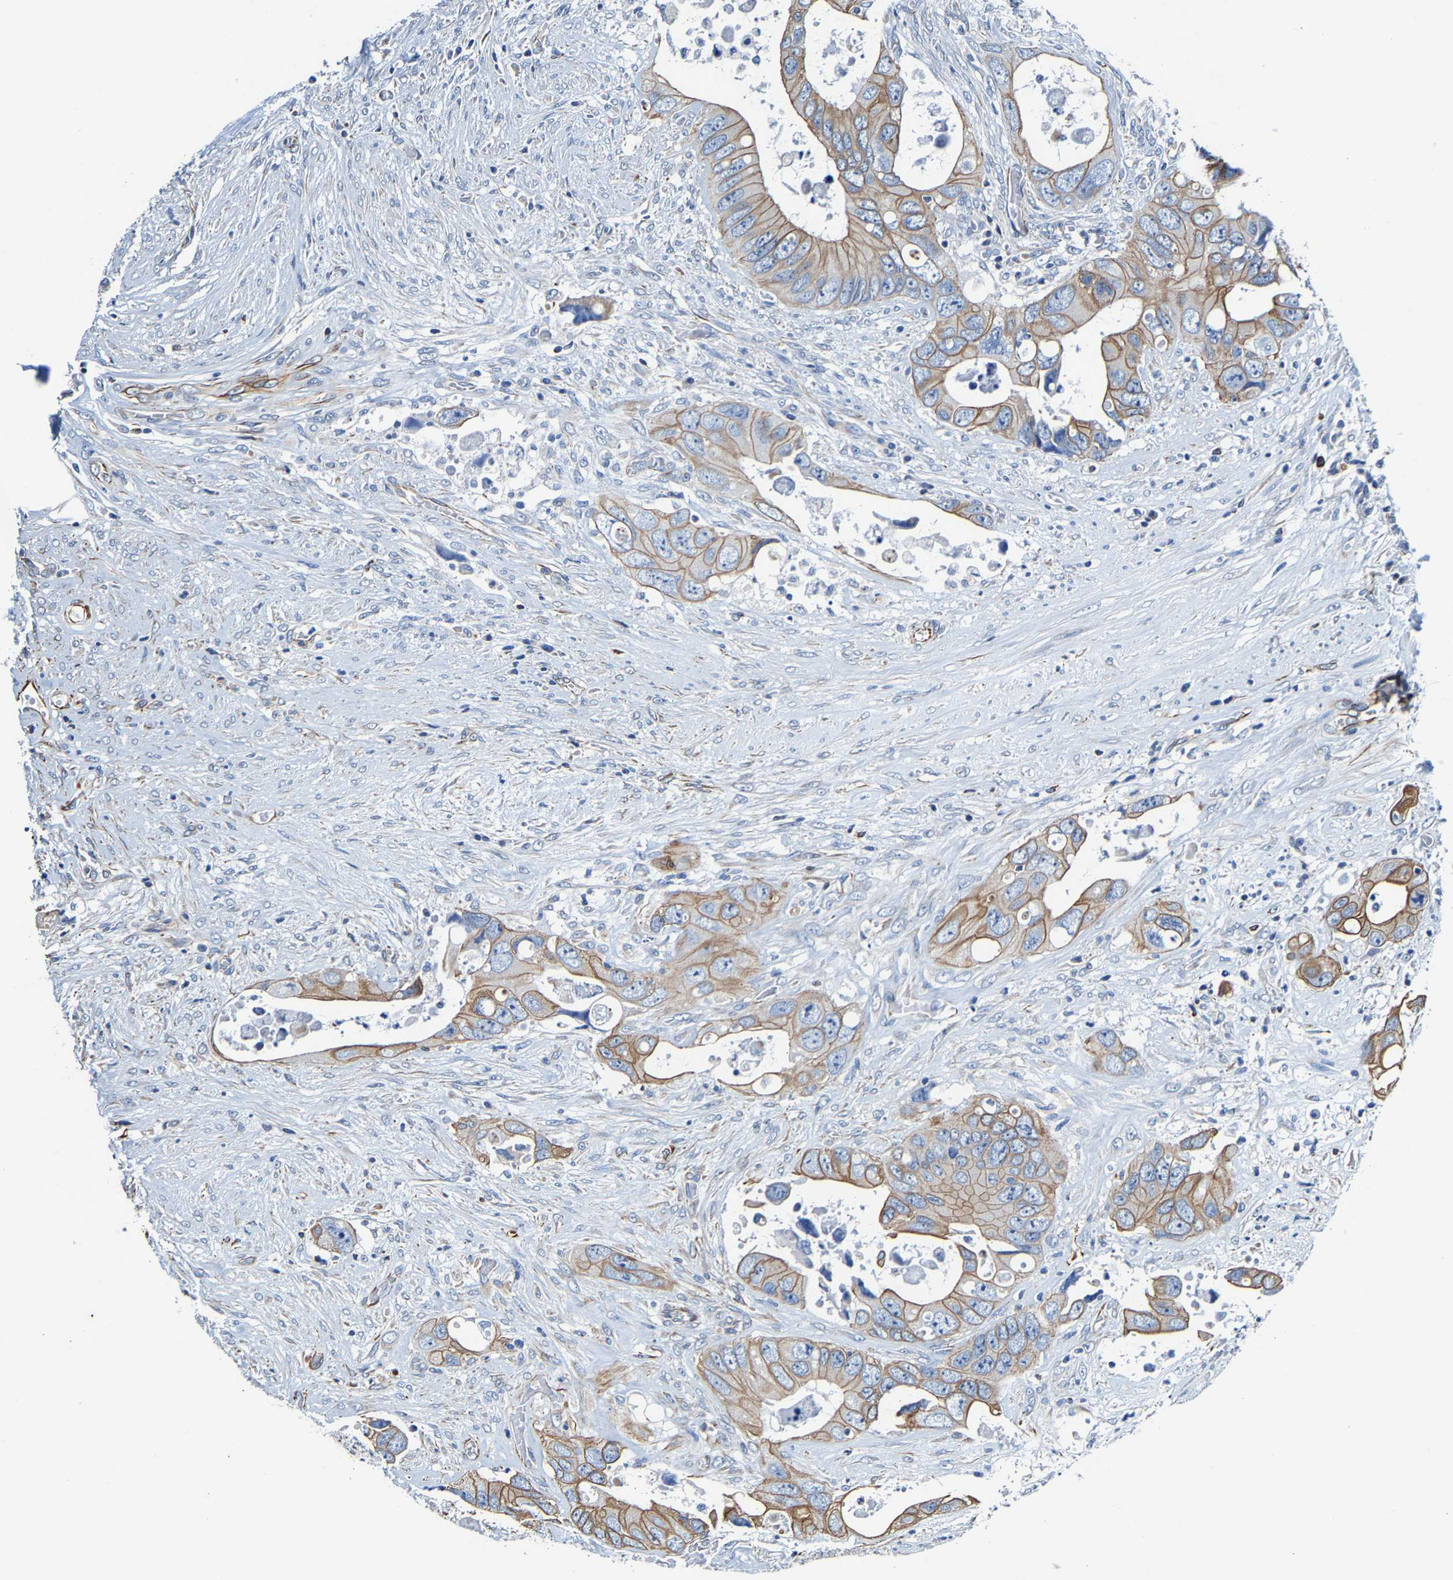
{"staining": {"intensity": "moderate", "quantity": ">75%", "location": "cytoplasmic/membranous"}, "tissue": "colorectal cancer", "cell_type": "Tumor cells", "image_type": "cancer", "snomed": [{"axis": "morphology", "description": "Adenocarcinoma, NOS"}, {"axis": "topography", "description": "Rectum"}], "caption": "High-power microscopy captured an immunohistochemistry (IHC) histopathology image of colorectal cancer, revealing moderate cytoplasmic/membranous expression in approximately >75% of tumor cells.", "gene": "MMEL1", "patient": {"sex": "male", "age": 70}}